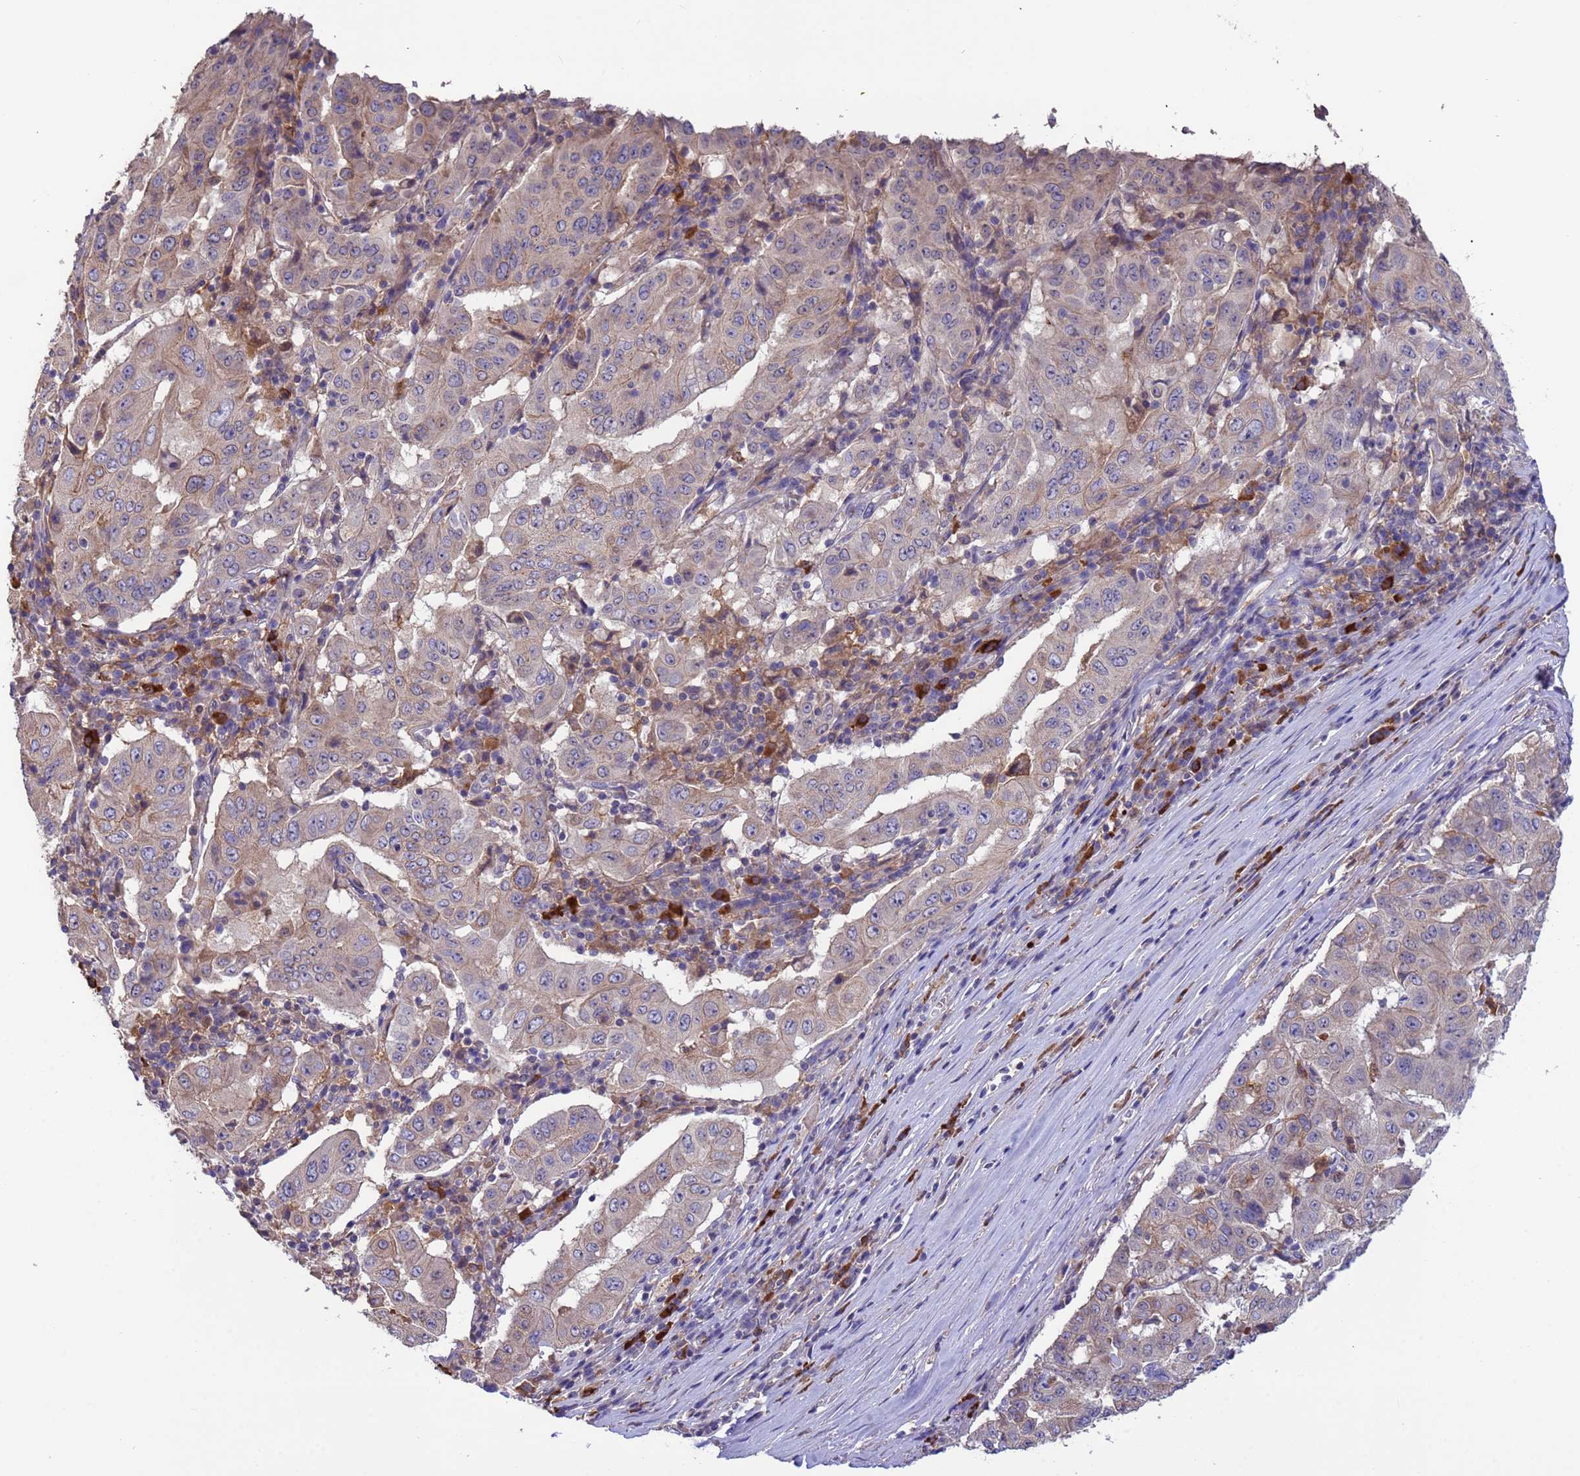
{"staining": {"intensity": "weak", "quantity": "<25%", "location": "cytoplasmic/membranous"}, "tissue": "pancreatic cancer", "cell_type": "Tumor cells", "image_type": "cancer", "snomed": [{"axis": "morphology", "description": "Adenocarcinoma, NOS"}, {"axis": "topography", "description": "Pancreas"}], "caption": "This image is of pancreatic cancer (adenocarcinoma) stained with immunohistochemistry to label a protein in brown with the nuclei are counter-stained blue. There is no expression in tumor cells.", "gene": "AMPD3", "patient": {"sex": "male", "age": 63}}